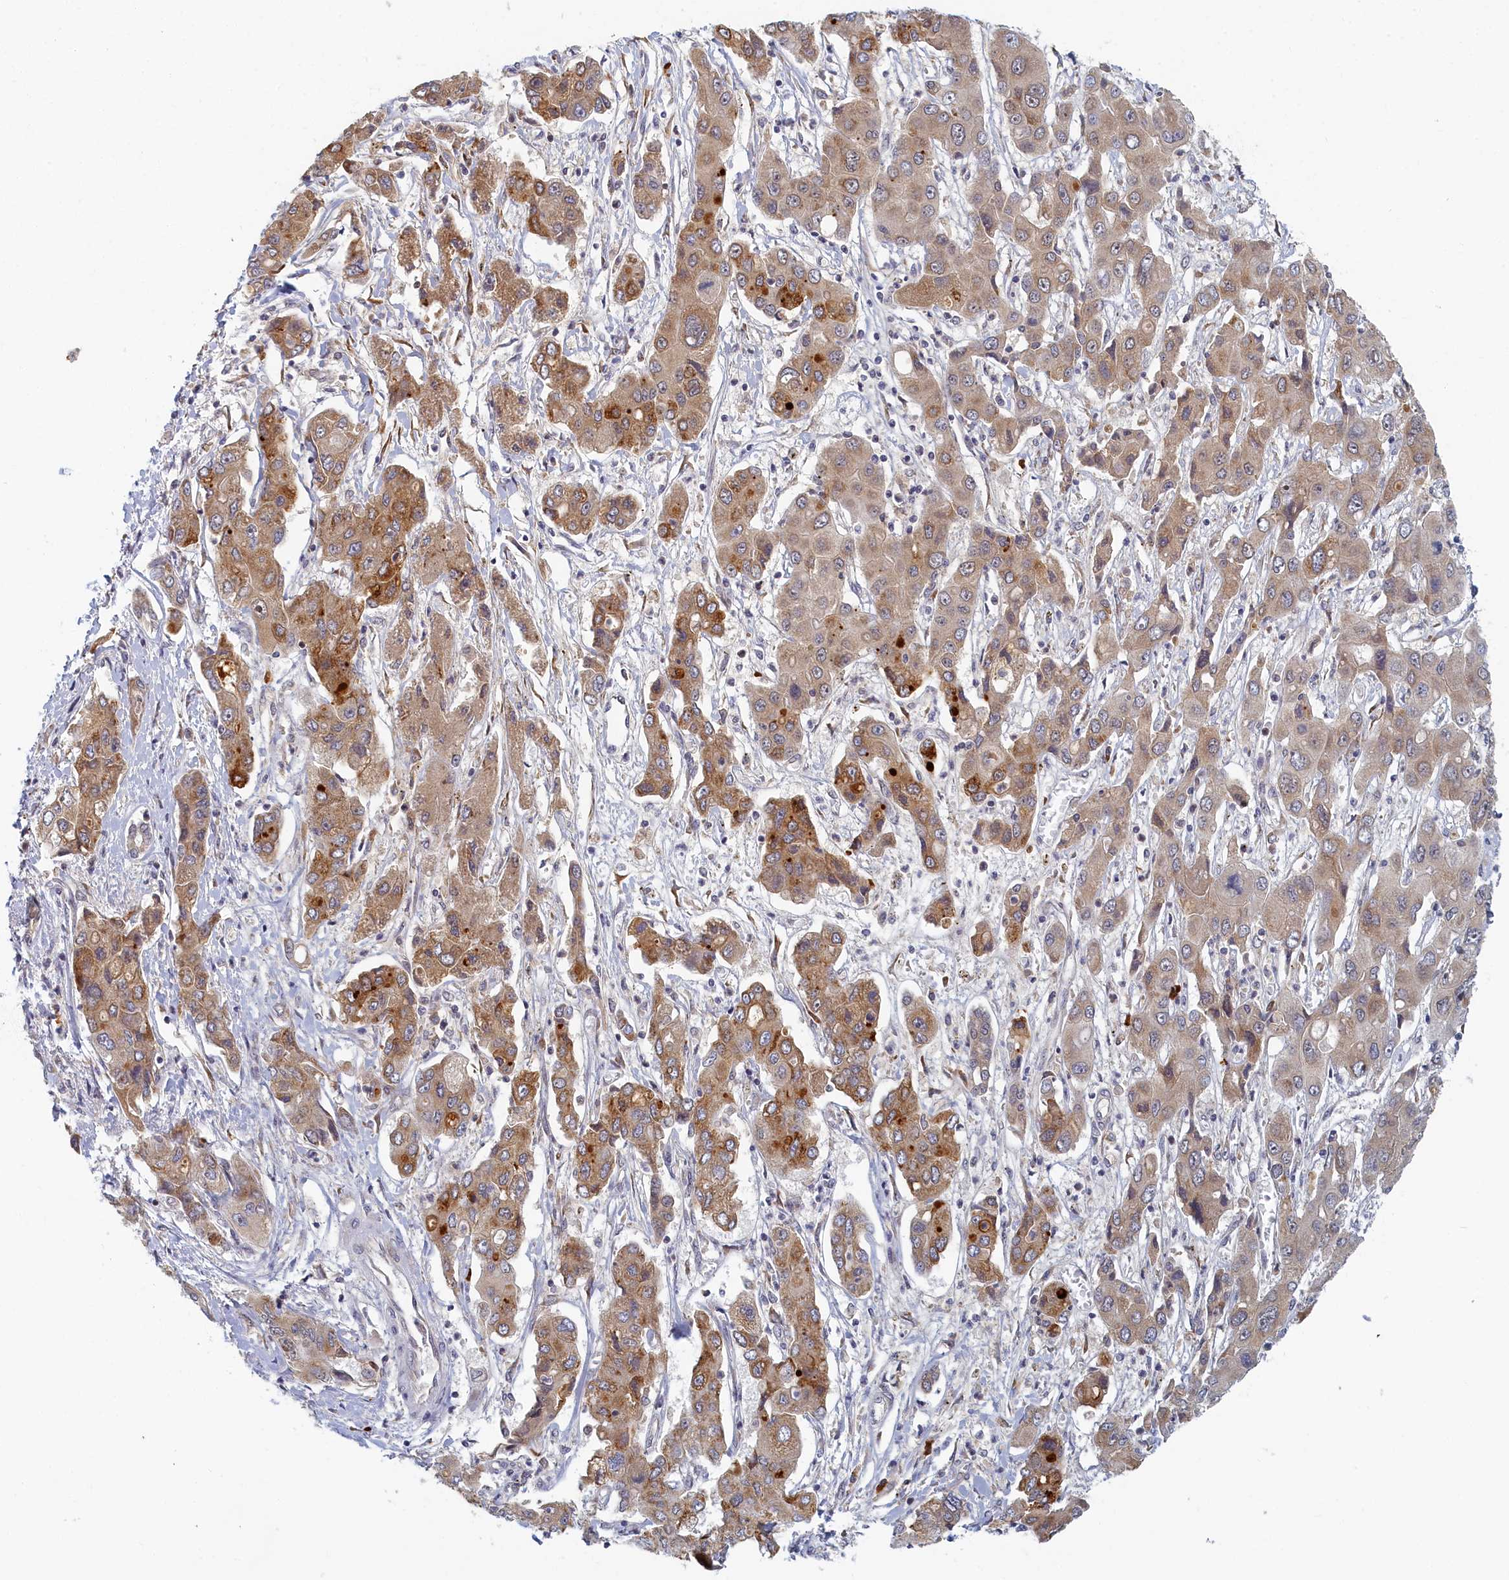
{"staining": {"intensity": "moderate", "quantity": ">75%", "location": "cytoplasmic/membranous"}, "tissue": "liver cancer", "cell_type": "Tumor cells", "image_type": "cancer", "snomed": [{"axis": "morphology", "description": "Cholangiocarcinoma"}, {"axis": "topography", "description": "Liver"}], "caption": "About >75% of tumor cells in liver cancer (cholangiocarcinoma) demonstrate moderate cytoplasmic/membranous protein expression as visualized by brown immunohistochemical staining.", "gene": "DNAJC17", "patient": {"sex": "male", "age": 67}}